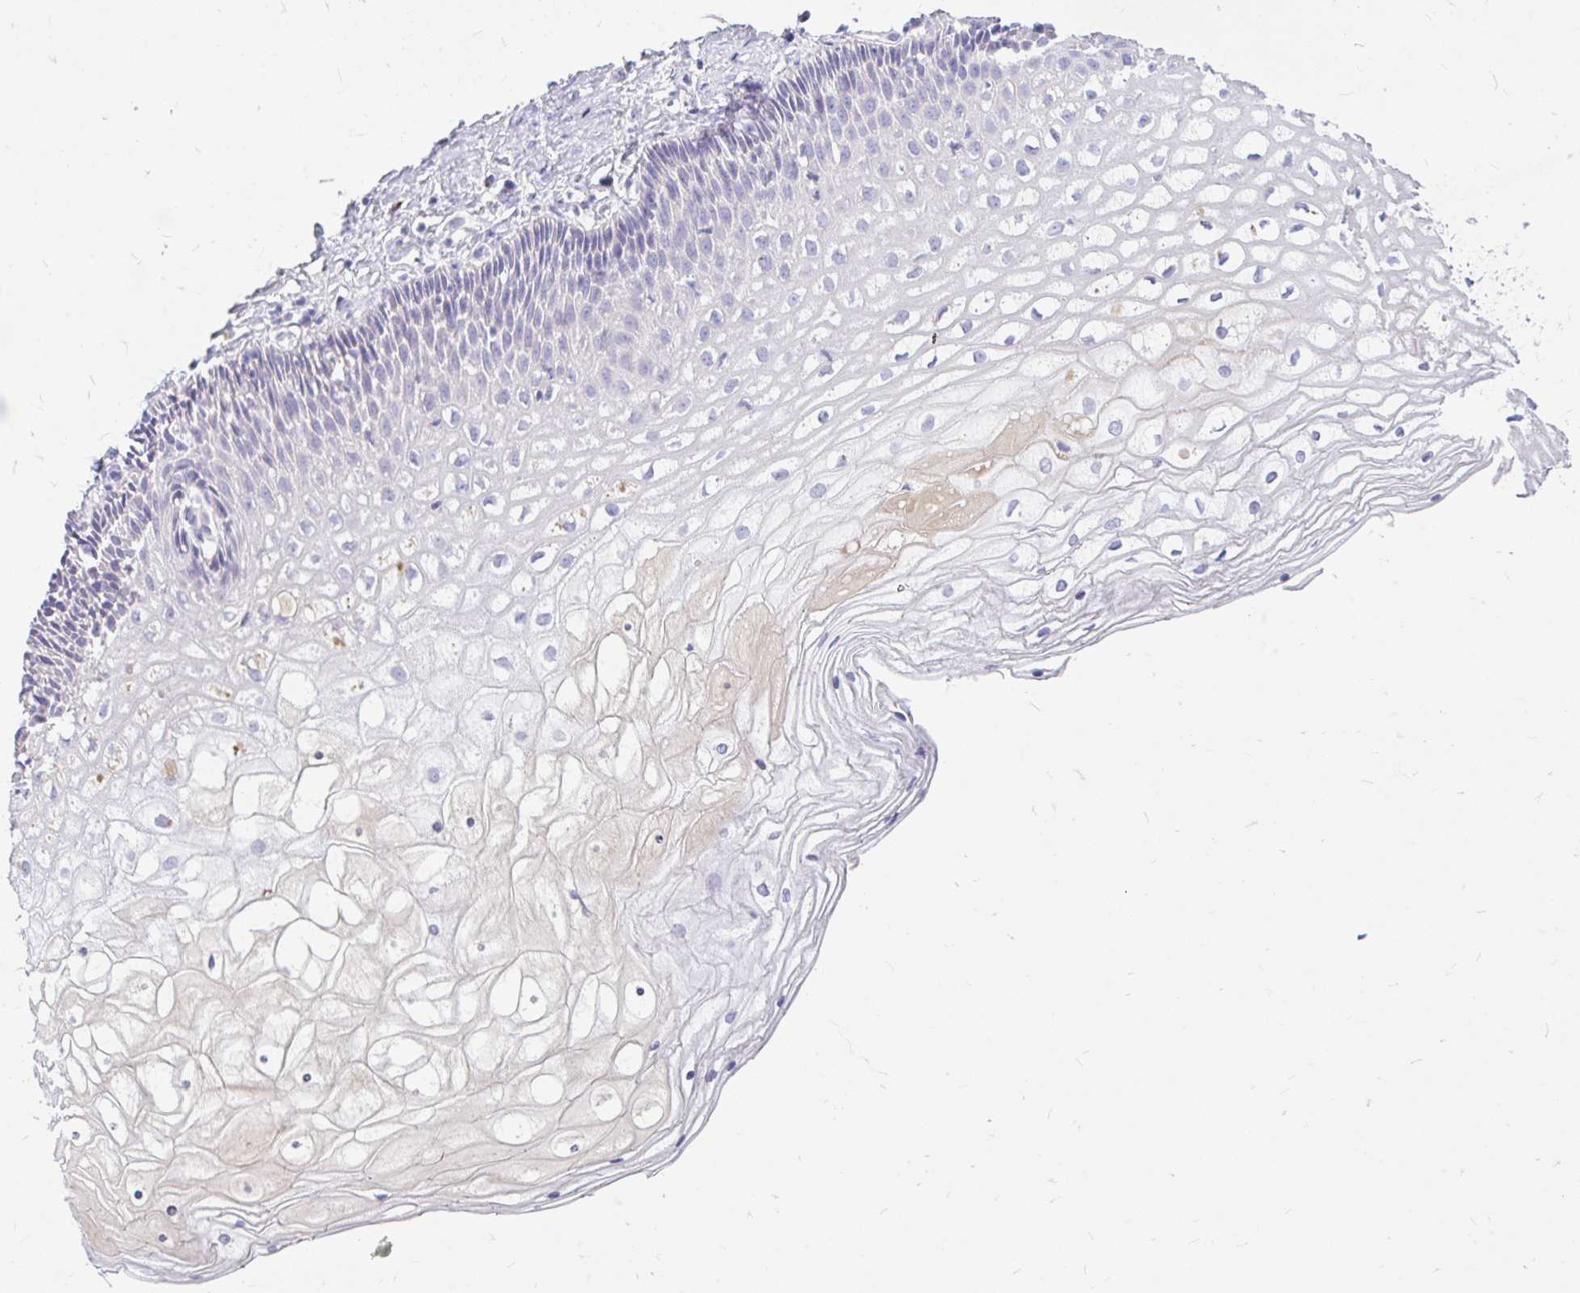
{"staining": {"intensity": "negative", "quantity": "none", "location": "none"}, "tissue": "cervix", "cell_type": "Glandular cells", "image_type": "normal", "snomed": [{"axis": "morphology", "description": "Normal tissue, NOS"}, {"axis": "topography", "description": "Cervix"}], "caption": "Immunohistochemistry (IHC) of normal human cervix exhibits no staining in glandular cells. The staining was performed using DAB to visualize the protein expression in brown, while the nuclei were stained in blue with hematoxylin (Magnification: 20x).", "gene": "MAP1LC3A", "patient": {"sex": "female", "age": 36}}